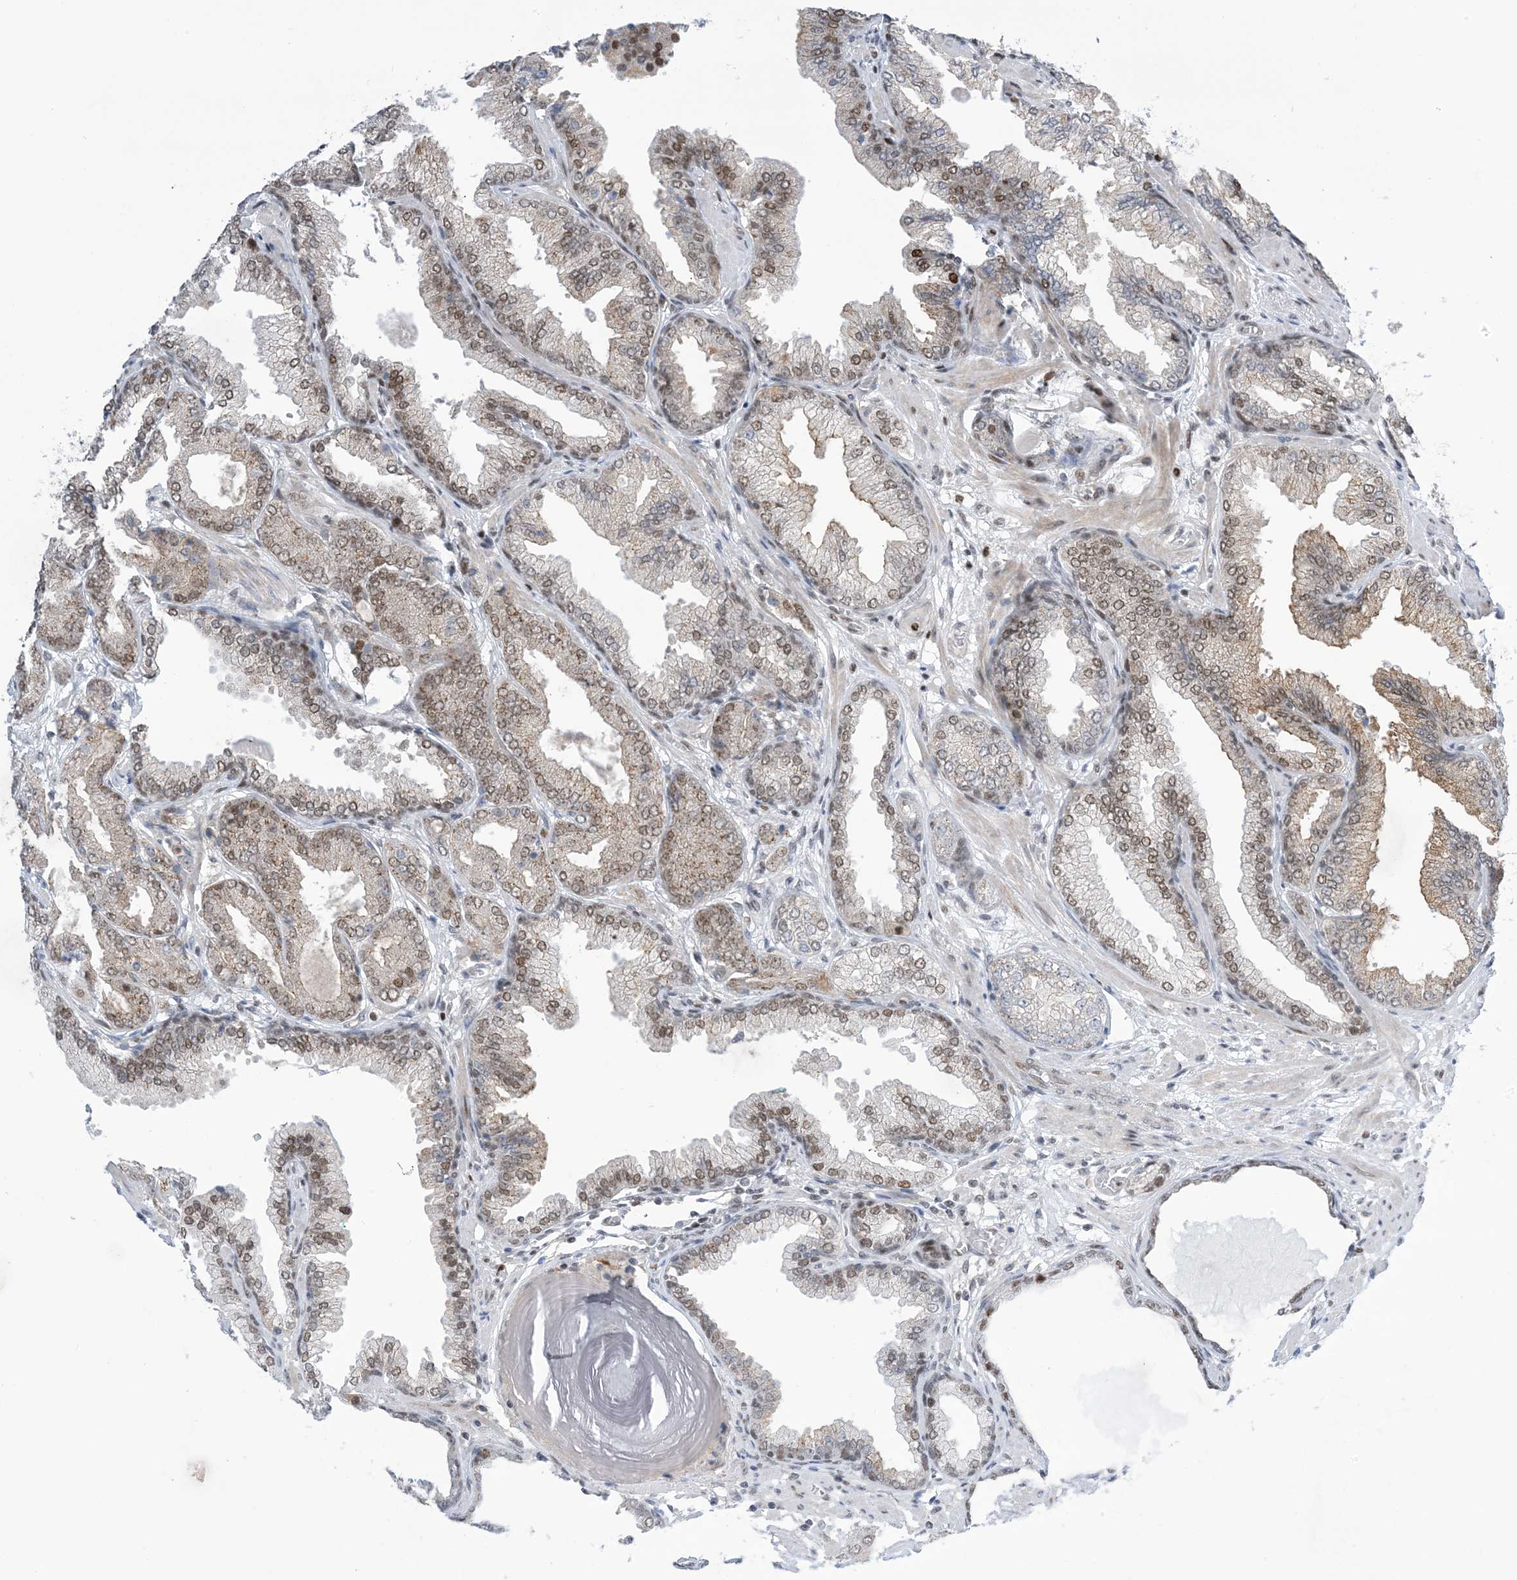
{"staining": {"intensity": "moderate", "quantity": "25%-75%", "location": "cytoplasmic/membranous,nuclear"}, "tissue": "prostate cancer", "cell_type": "Tumor cells", "image_type": "cancer", "snomed": [{"axis": "morphology", "description": "Adenocarcinoma, High grade"}, {"axis": "topography", "description": "Prostate"}], "caption": "Protein staining of prostate cancer tissue shows moderate cytoplasmic/membranous and nuclear staining in approximately 25%-75% of tumor cells. The staining was performed using DAB (3,3'-diaminobenzidine) to visualize the protein expression in brown, while the nuclei were stained in blue with hematoxylin (Magnification: 20x).", "gene": "TFPT", "patient": {"sex": "male", "age": 71}}